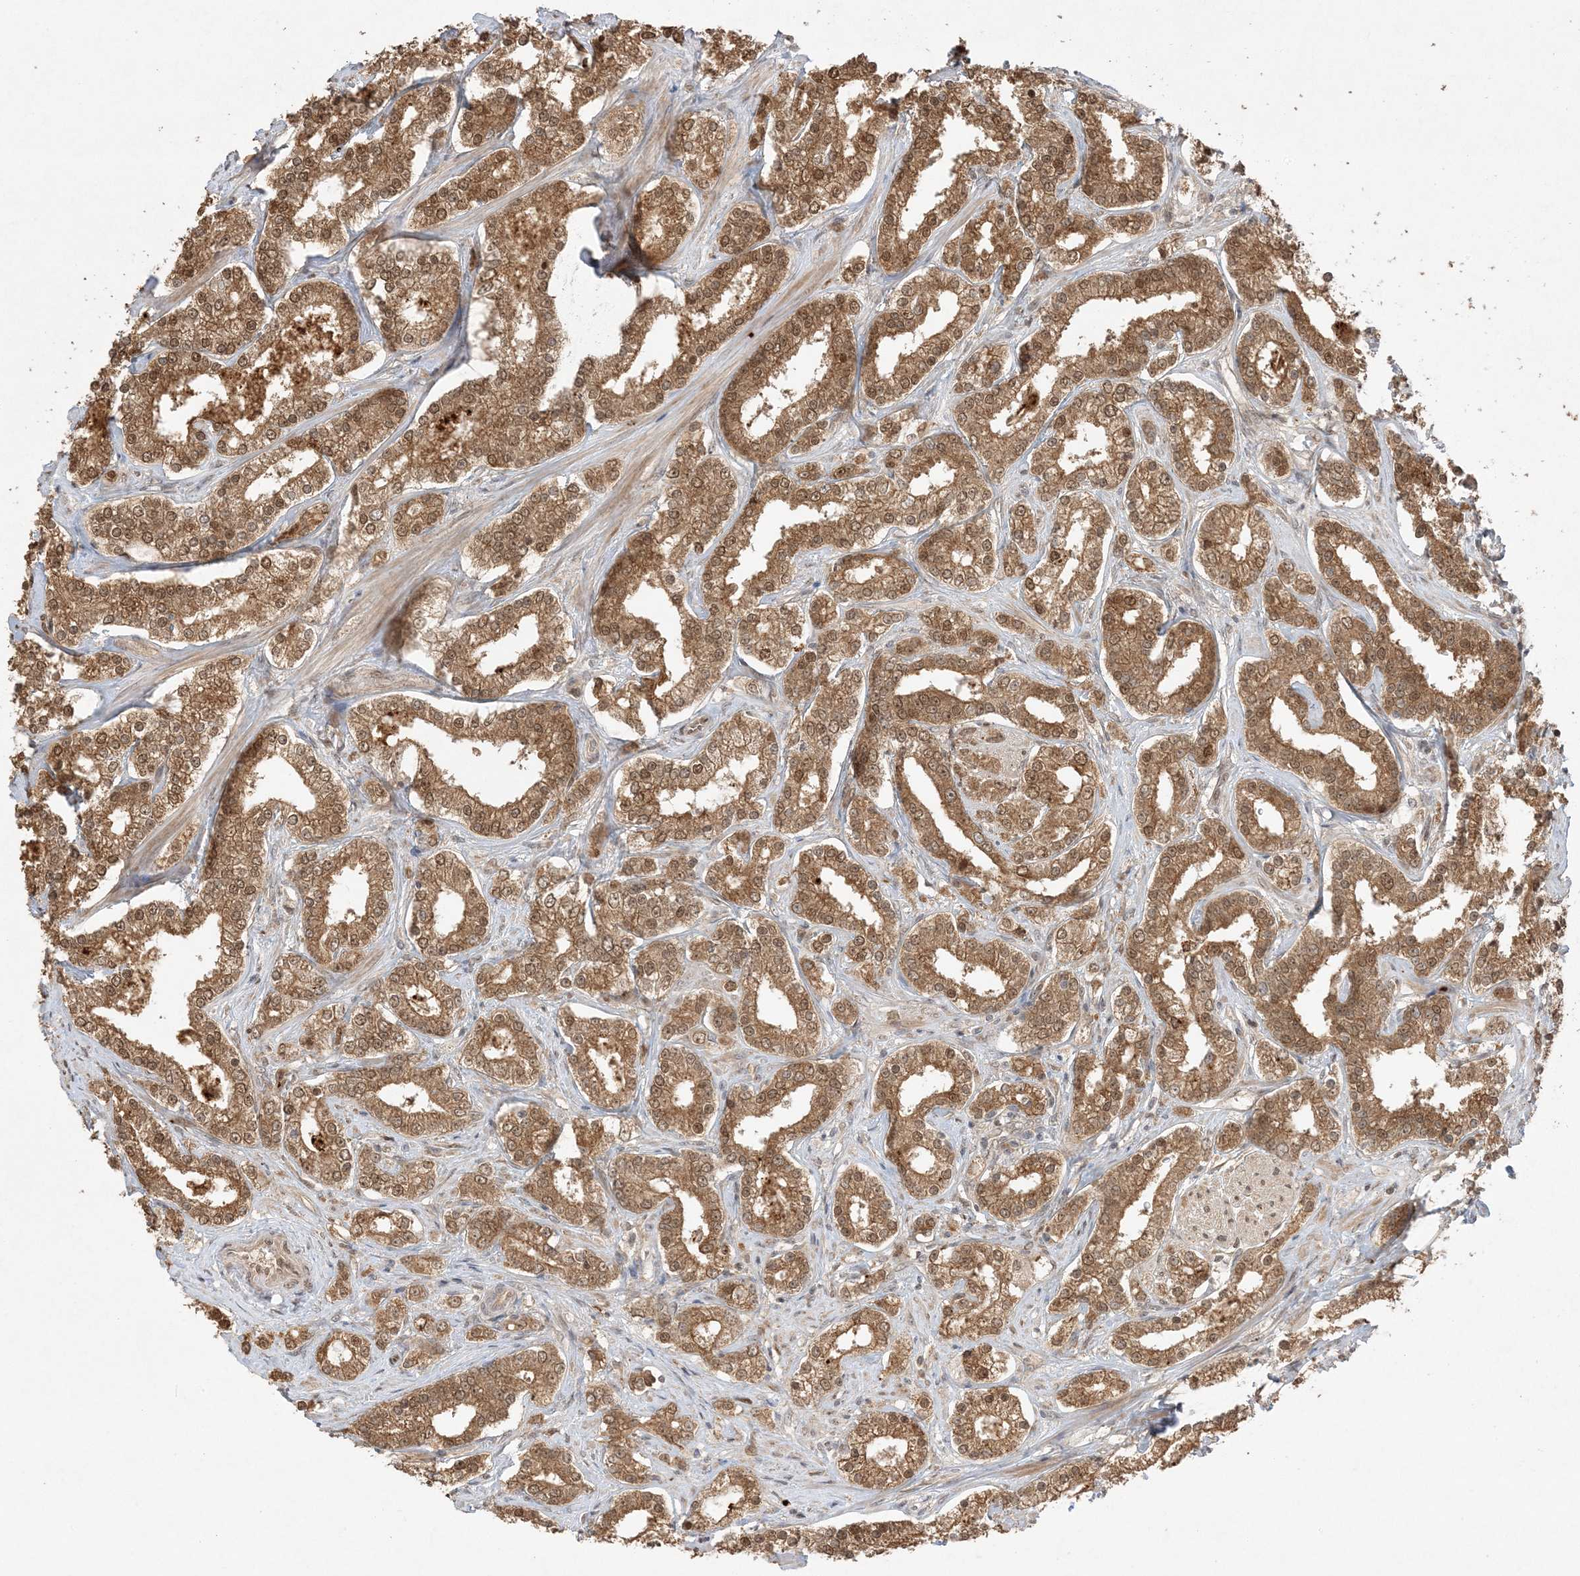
{"staining": {"intensity": "moderate", "quantity": ">75%", "location": "cytoplasmic/membranous,nuclear"}, "tissue": "prostate cancer", "cell_type": "Tumor cells", "image_type": "cancer", "snomed": [{"axis": "morphology", "description": "Normal tissue, NOS"}, {"axis": "morphology", "description": "Adenocarcinoma, High grade"}, {"axis": "topography", "description": "Prostate"}], "caption": "Immunohistochemistry (DAB) staining of human prostate cancer reveals moderate cytoplasmic/membranous and nuclear protein expression in about >75% of tumor cells. (Stains: DAB (3,3'-diaminobenzidine) in brown, nuclei in blue, Microscopy: brightfield microscopy at high magnification).", "gene": "ZBTB41", "patient": {"sex": "male", "age": 83}}